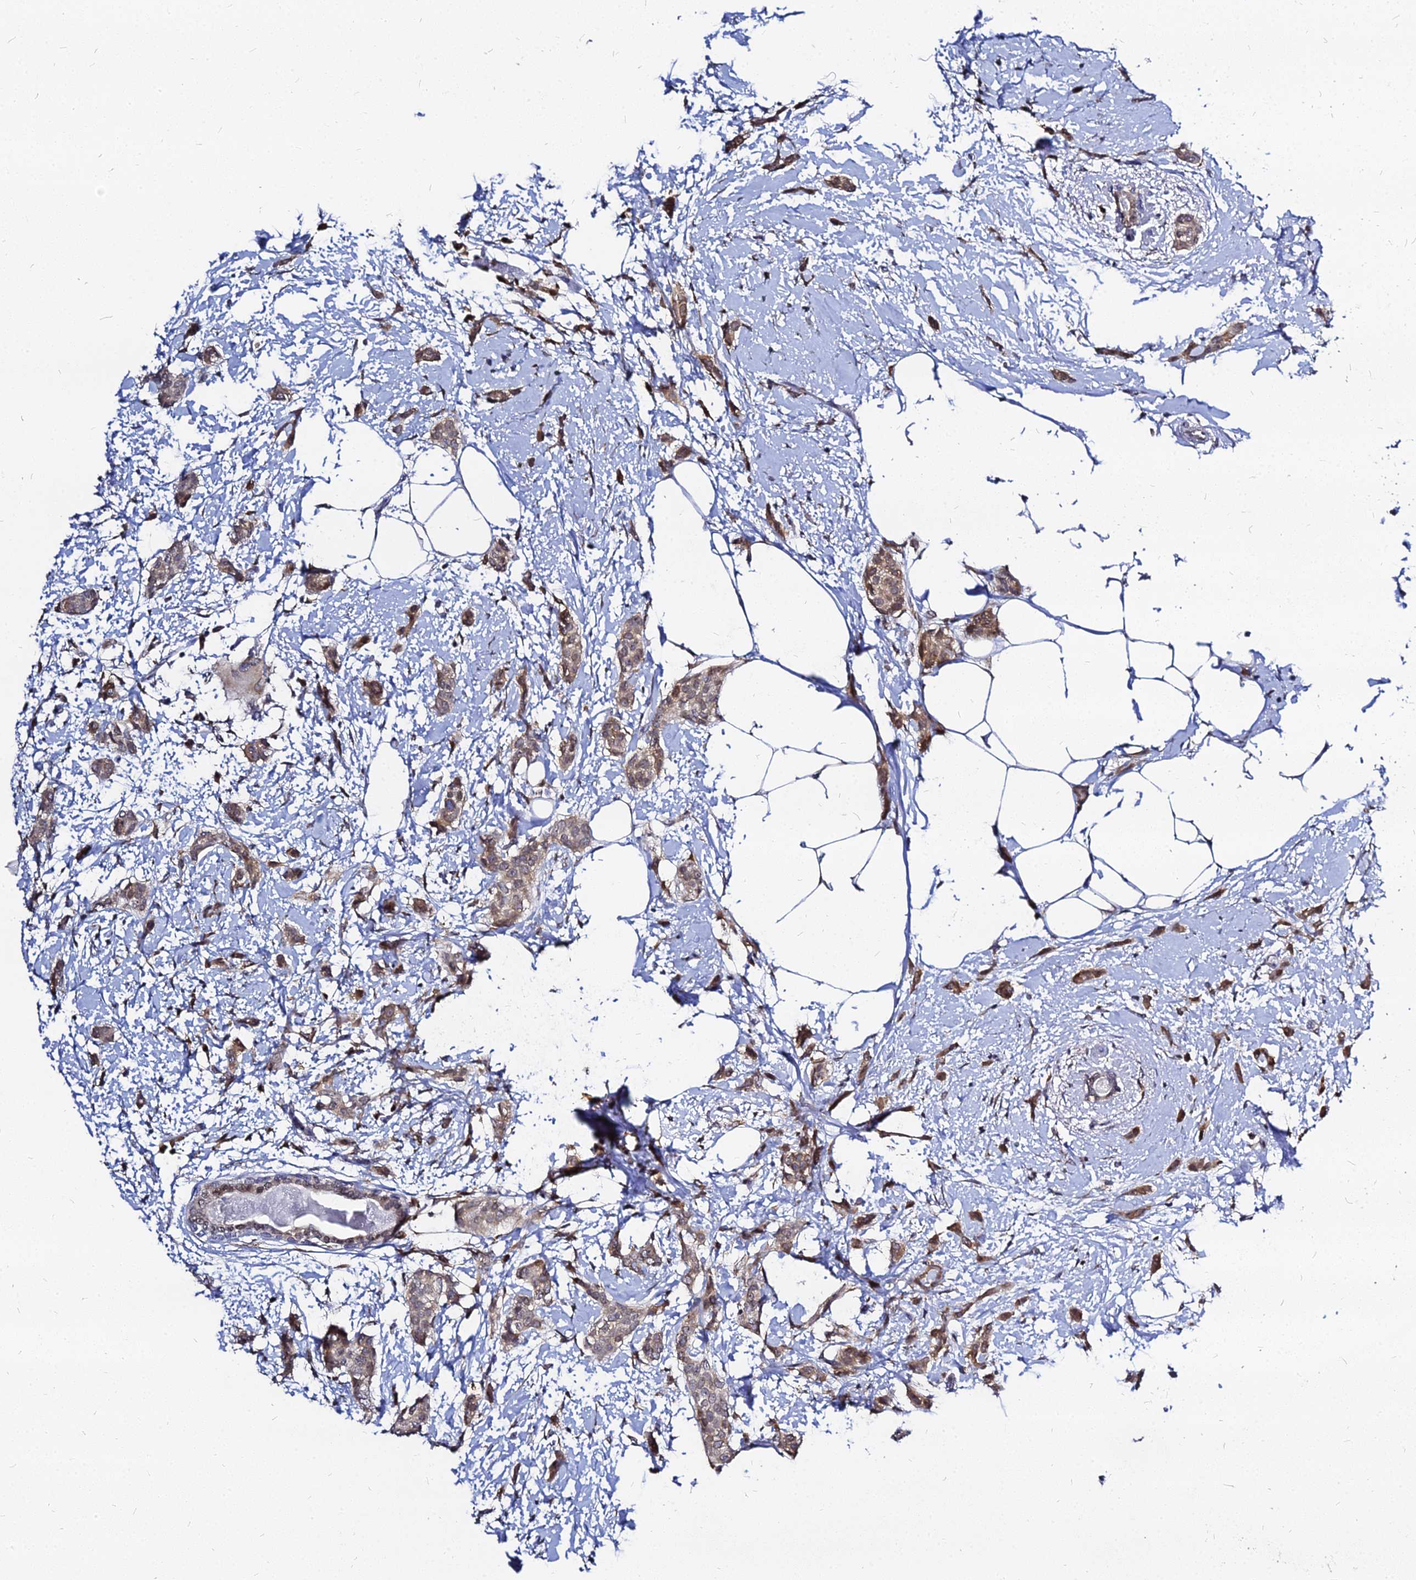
{"staining": {"intensity": "moderate", "quantity": ">75%", "location": "cytoplasmic/membranous"}, "tissue": "breast cancer", "cell_type": "Tumor cells", "image_type": "cancer", "snomed": [{"axis": "morphology", "description": "Duct carcinoma"}, {"axis": "topography", "description": "Breast"}], "caption": "An IHC micrograph of tumor tissue is shown. Protein staining in brown labels moderate cytoplasmic/membranous positivity in breast intraductal carcinoma within tumor cells. (DAB = brown stain, brightfield microscopy at high magnification).", "gene": "RNF121", "patient": {"sex": "female", "age": 72}}